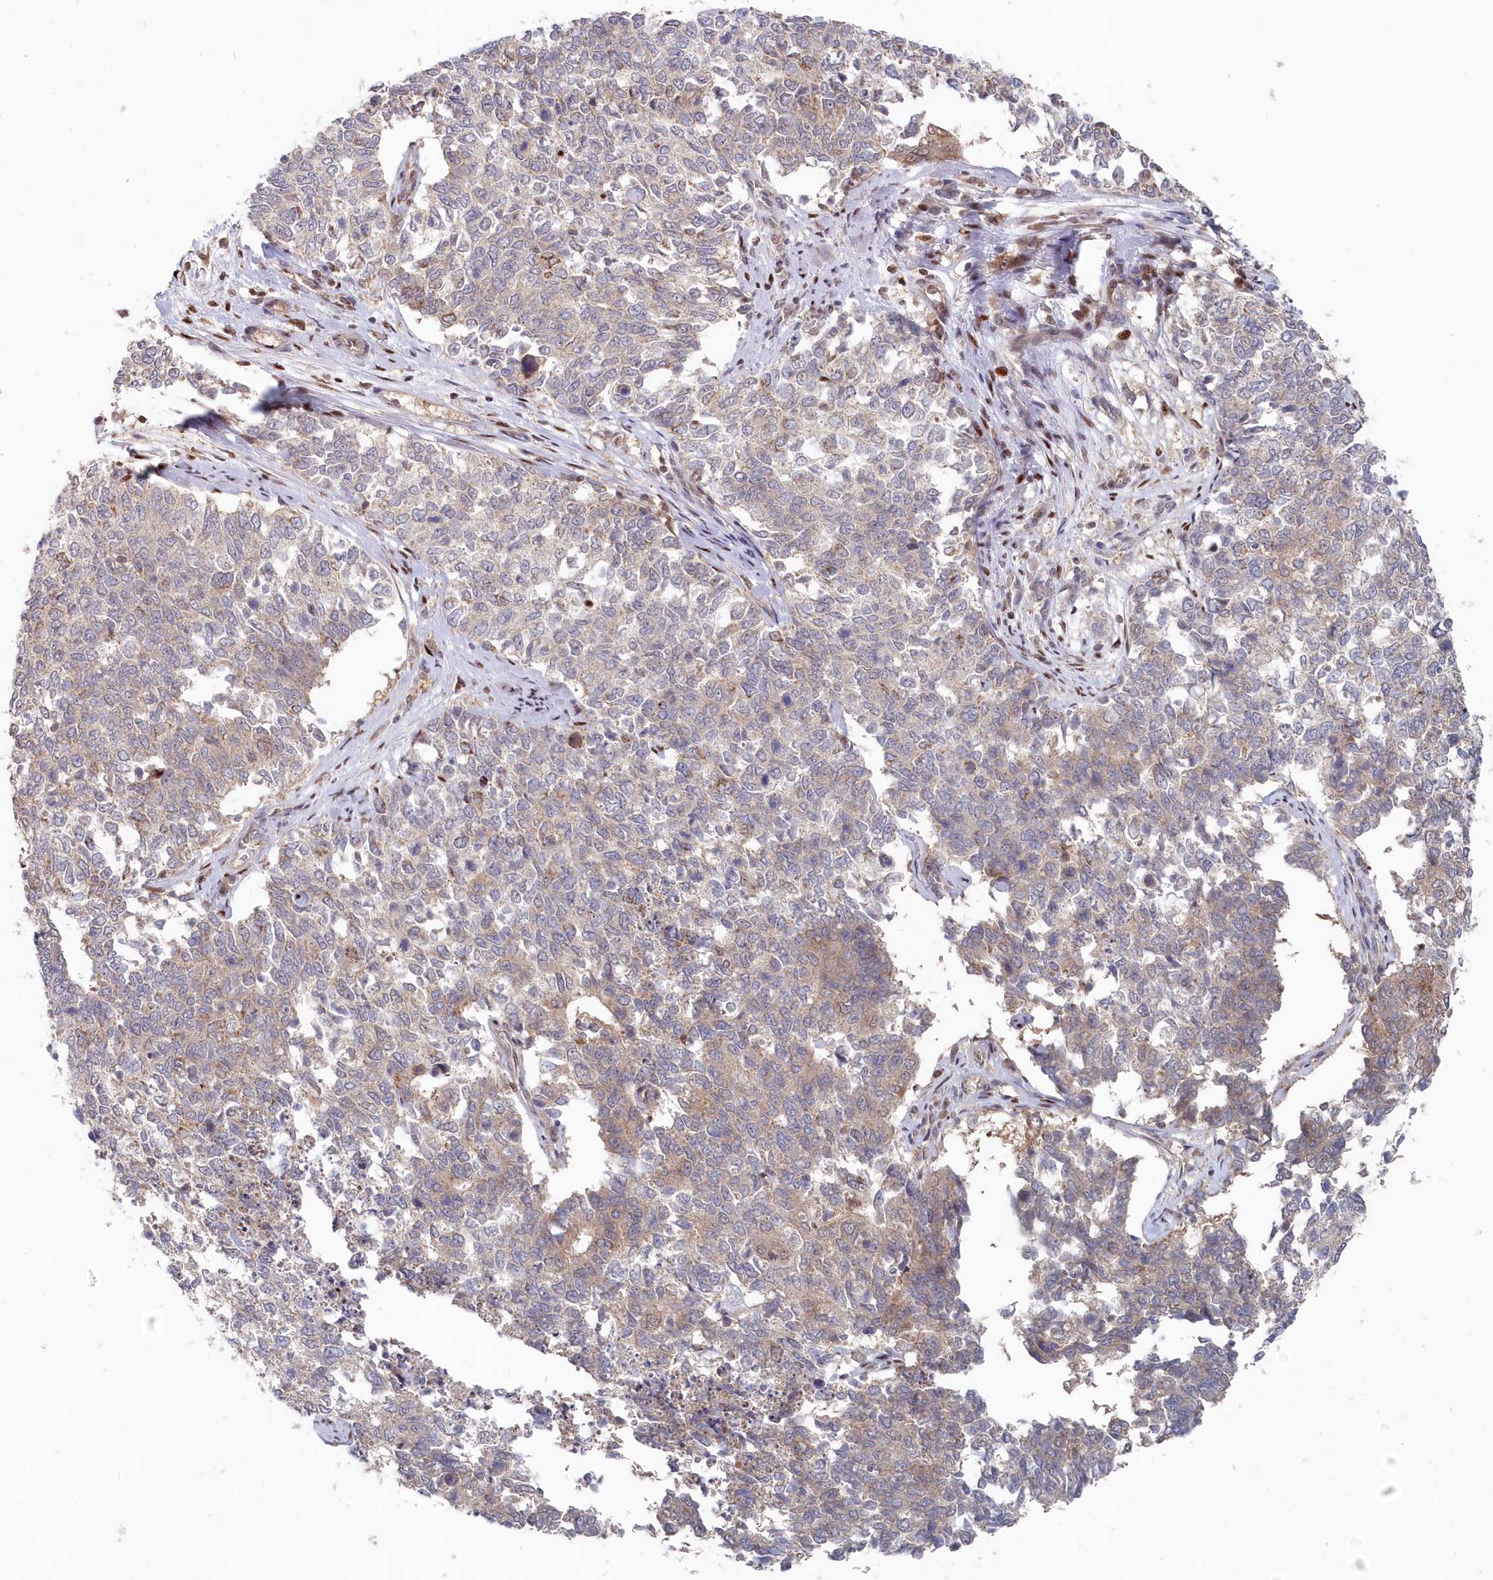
{"staining": {"intensity": "weak", "quantity": "25%-75%", "location": "cytoplasmic/membranous"}, "tissue": "cervical cancer", "cell_type": "Tumor cells", "image_type": "cancer", "snomed": [{"axis": "morphology", "description": "Squamous cell carcinoma, NOS"}, {"axis": "topography", "description": "Cervix"}], "caption": "A brown stain labels weak cytoplasmic/membranous positivity of a protein in human cervical cancer tumor cells.", "gene": "ABHD14B", "patient": {"sex": "female", "age": 63}}